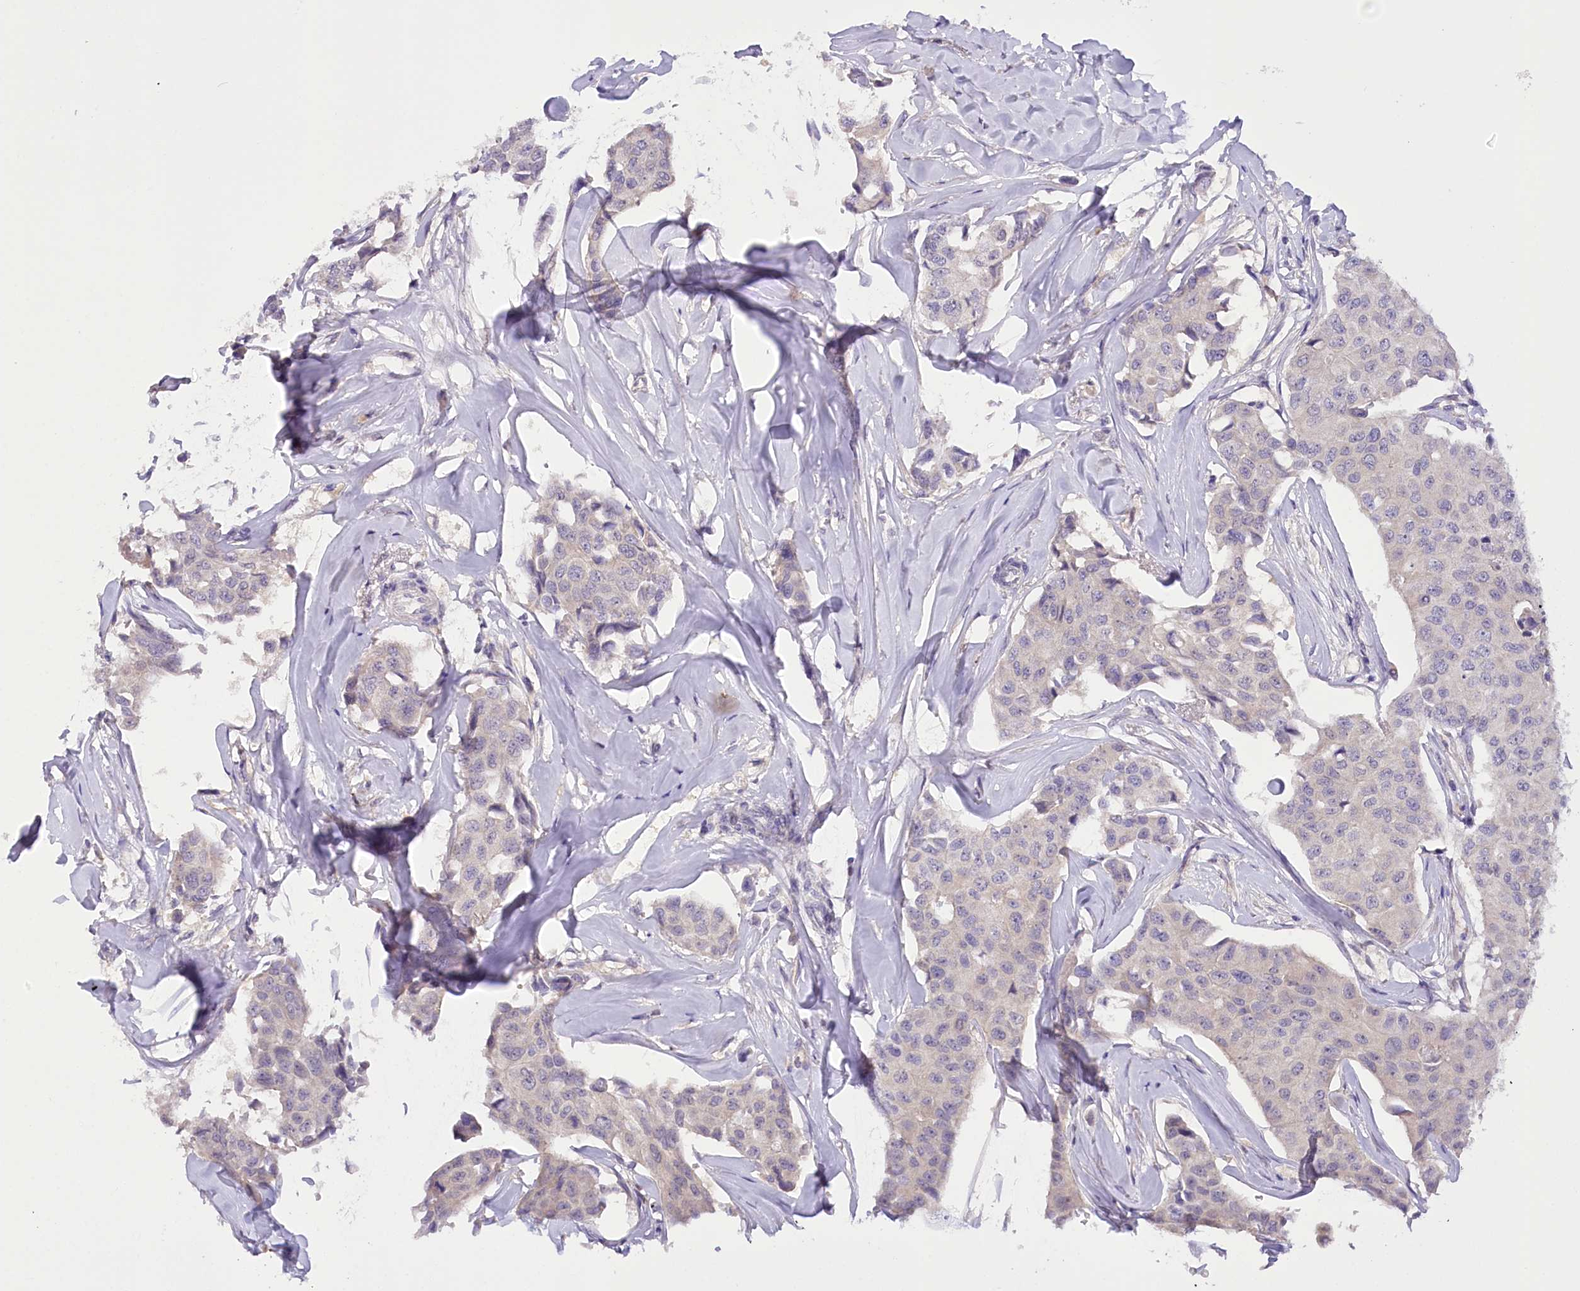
{"staining": {"intensity": "negative", "quantity": "none", "location": "none"}, "tissue": "breast cancer", "cell_type": "Tumor cells", "image_type": "cancer", "snomed": [{"axis": "morphology", "description": "Duct carcinoma"}, {"axis": "topography", "description": "Breast"}], "caption": "This is a micrograph of immunohistochemistry staining of breast cancer (intraductal carcinoma), which shows no staining in tumor cells. (DAB immunohistochemistry, high magnification).", "gene": "DCUN1D1", "patient": {"sex": "female", "age": 80}}